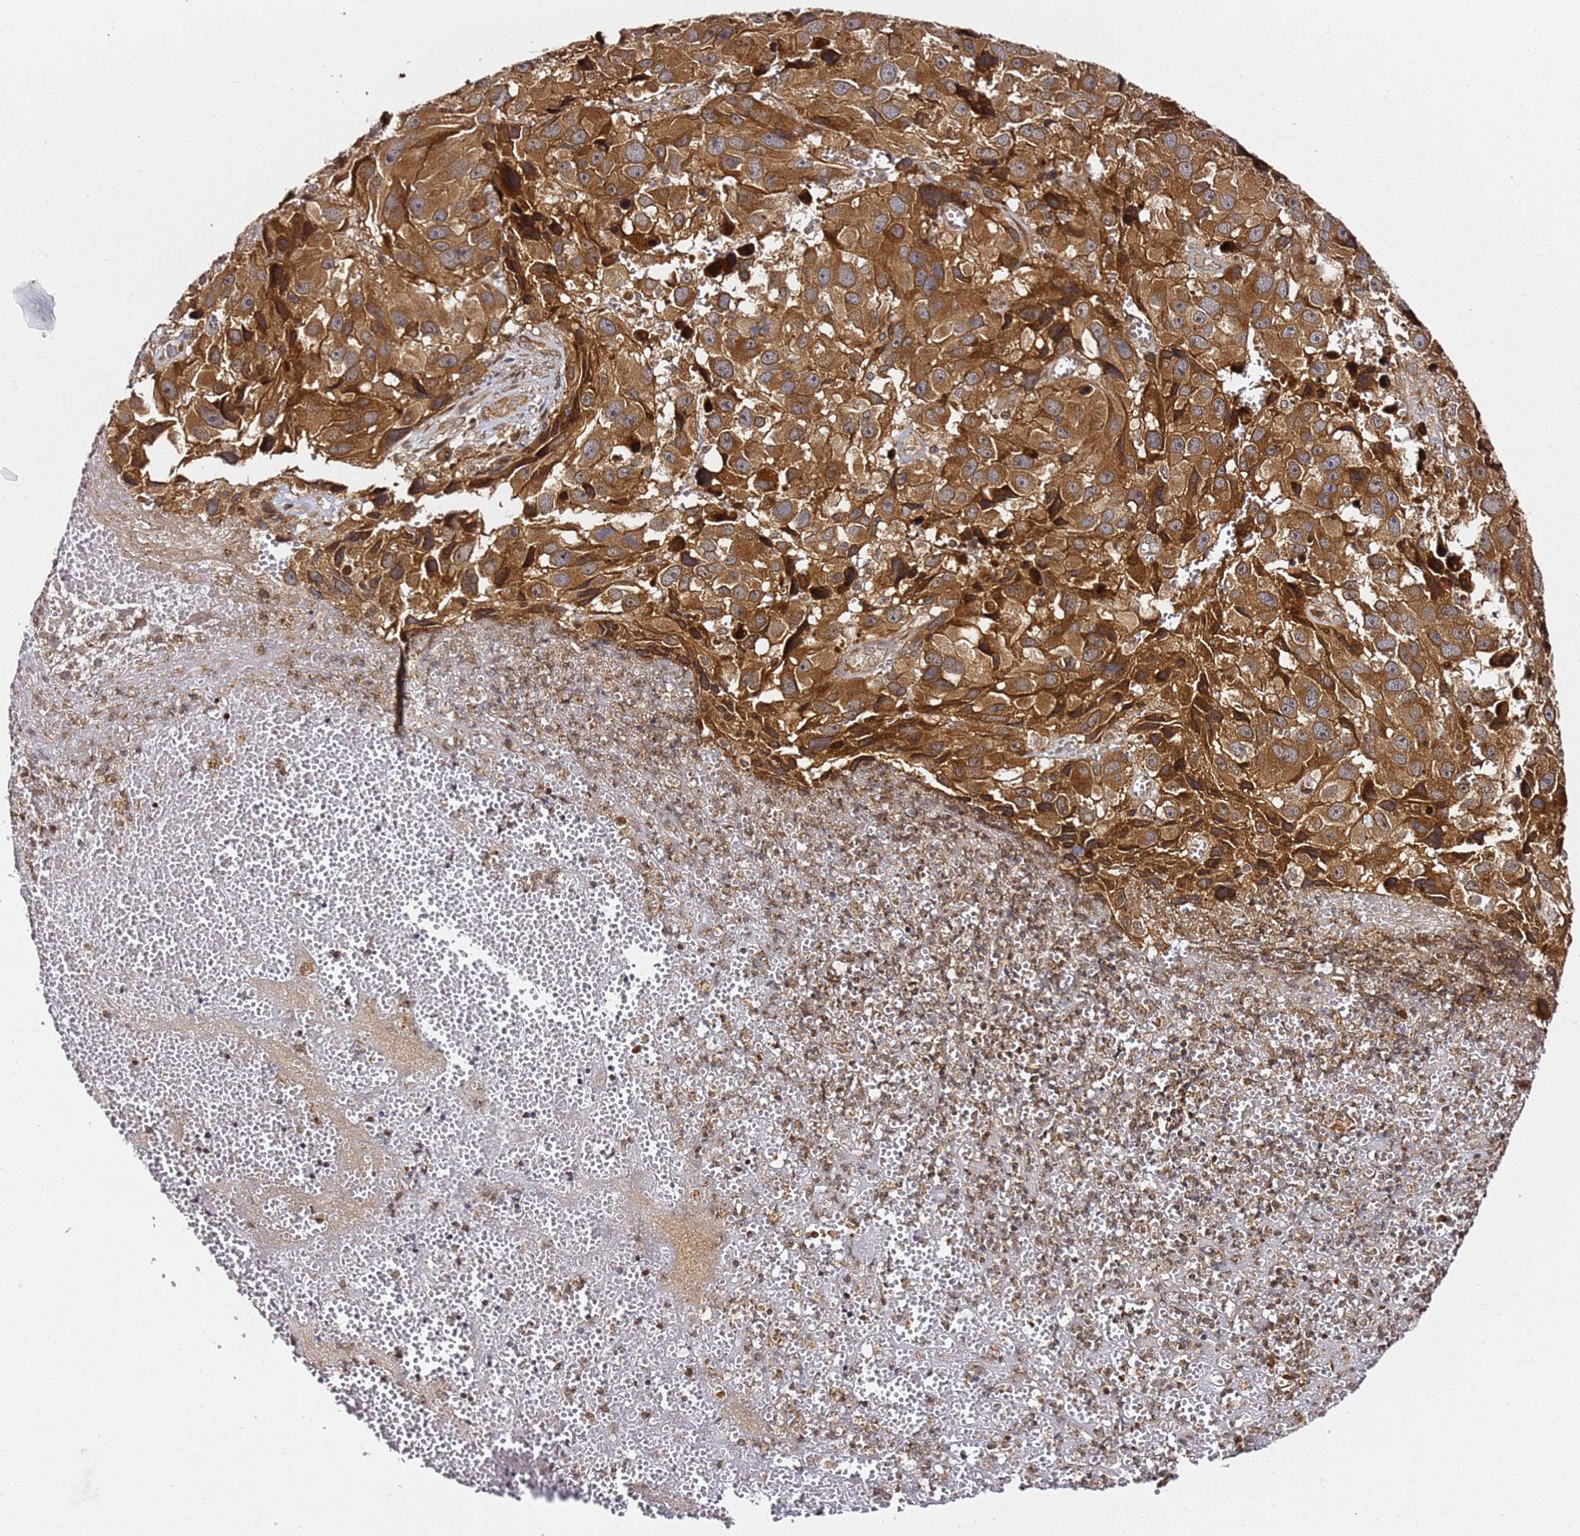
{"staining": {"intensity": "strong", "quantity": ">75%", "location": "cytoplasmic/membranous"}, "tissue": "melanoma", "cell_type": "Tumor cells", "image_type": "cancer", "snomed": [{"axis": "morphology", "description": "Malignant melanoma, NOS"}, {"axis": "topography", "description": "Skin"}], "caption": "A histopathology image showing strong cytoplasmic/membranous positivity in approximately >75% of tumor cells in melanoma, as visualized by brown immunohistochemical staining.", "gene": "PRKAB2", "patient": {"sex": "male", "age": 84}}